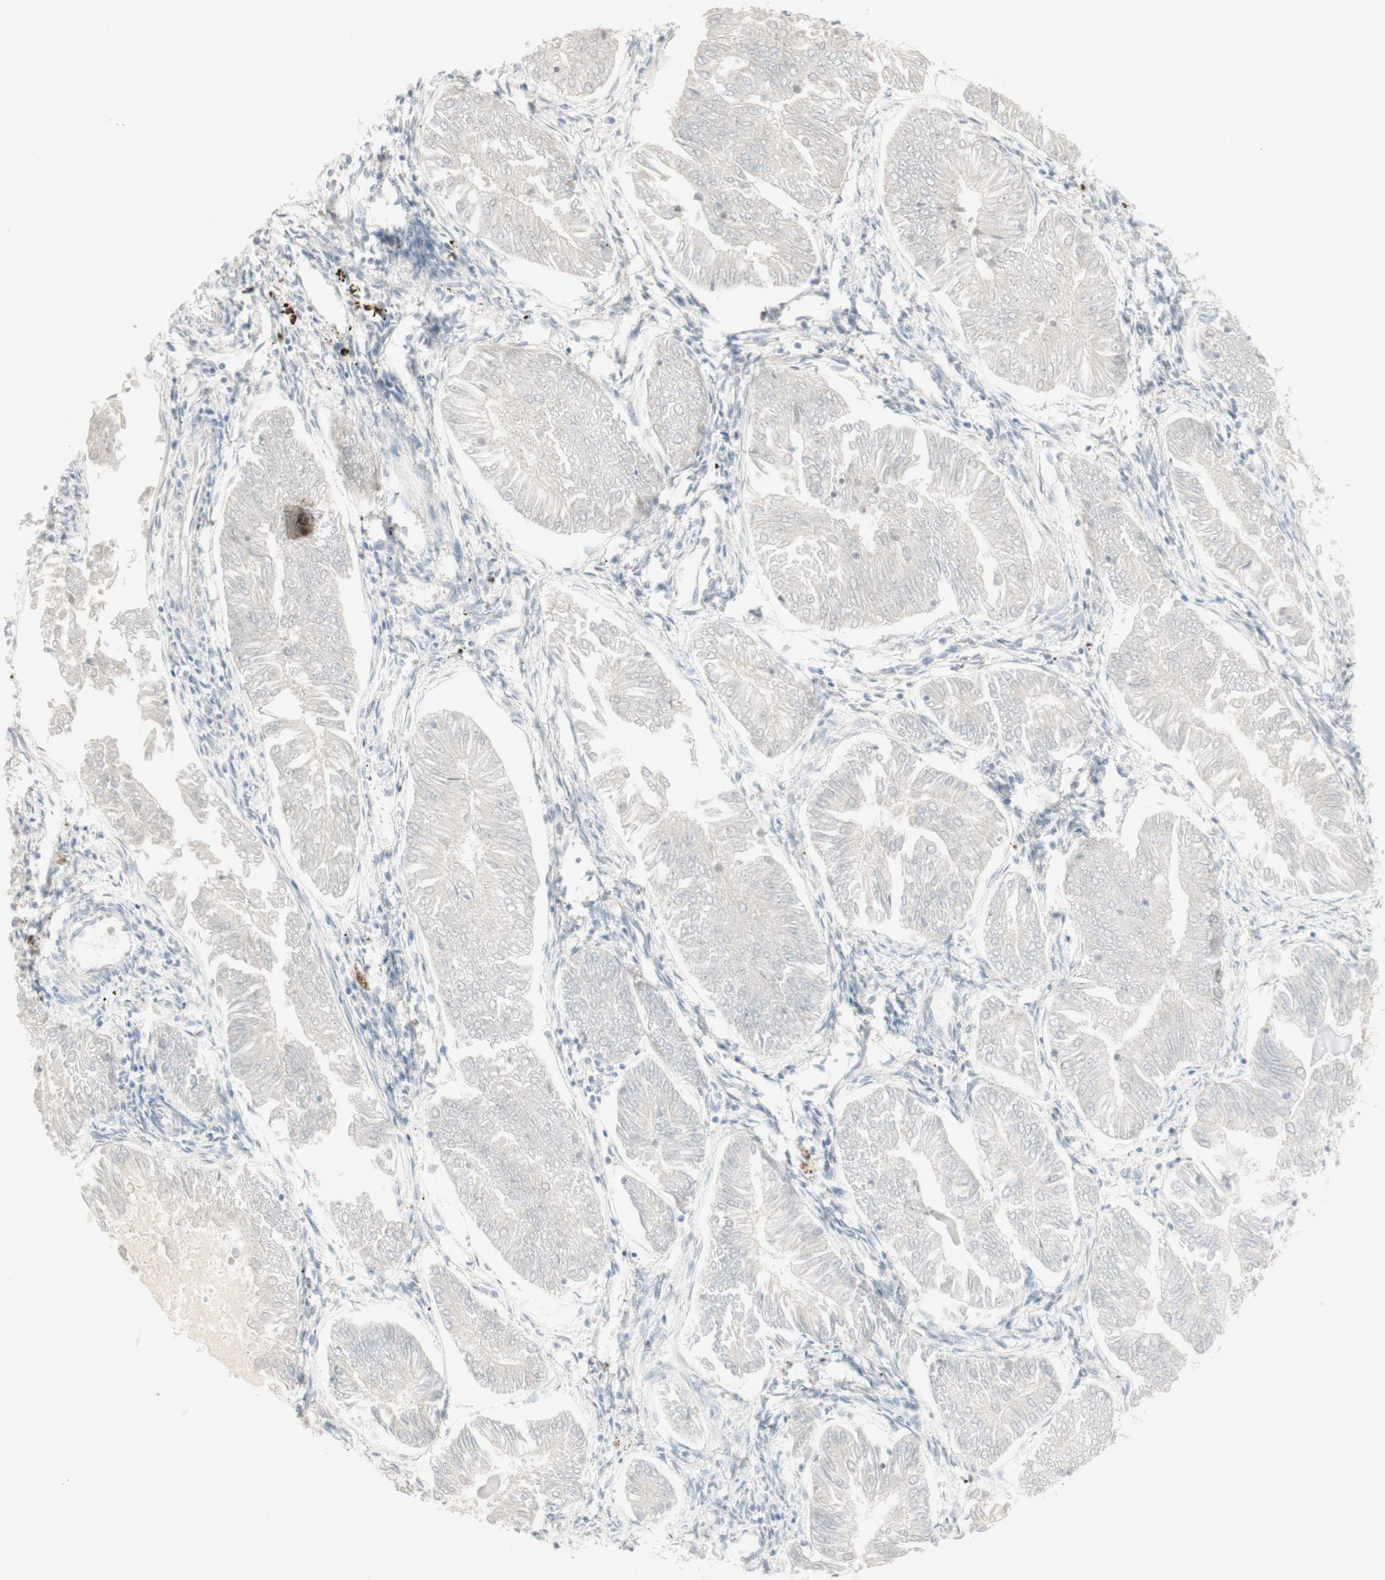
{"staining": {"intensity": "negative", "quantity": "none", "location": "none"}, "tissue": "endometrial cancer", "cell_type": "Tumor cells", "image_type": "cancer", "snomed": [{"axis": "morphology", "description": "Adenocarcinoma, NOS"}, {"axis": "topography", "description": "Endometrium"}], "caption": "Tumor cells are negative for brown protein staining in endometrial cancer (adenocarcinoma). The staining was performed using DAB (3,3'-diaminobenzidine) to visualize the protein expression in brown, while the nuclei were stained in blue with hematoxylin (Magnification: 20x).", "gene": "PLCD4", "patient": {"sex": "female", "age": 53}}